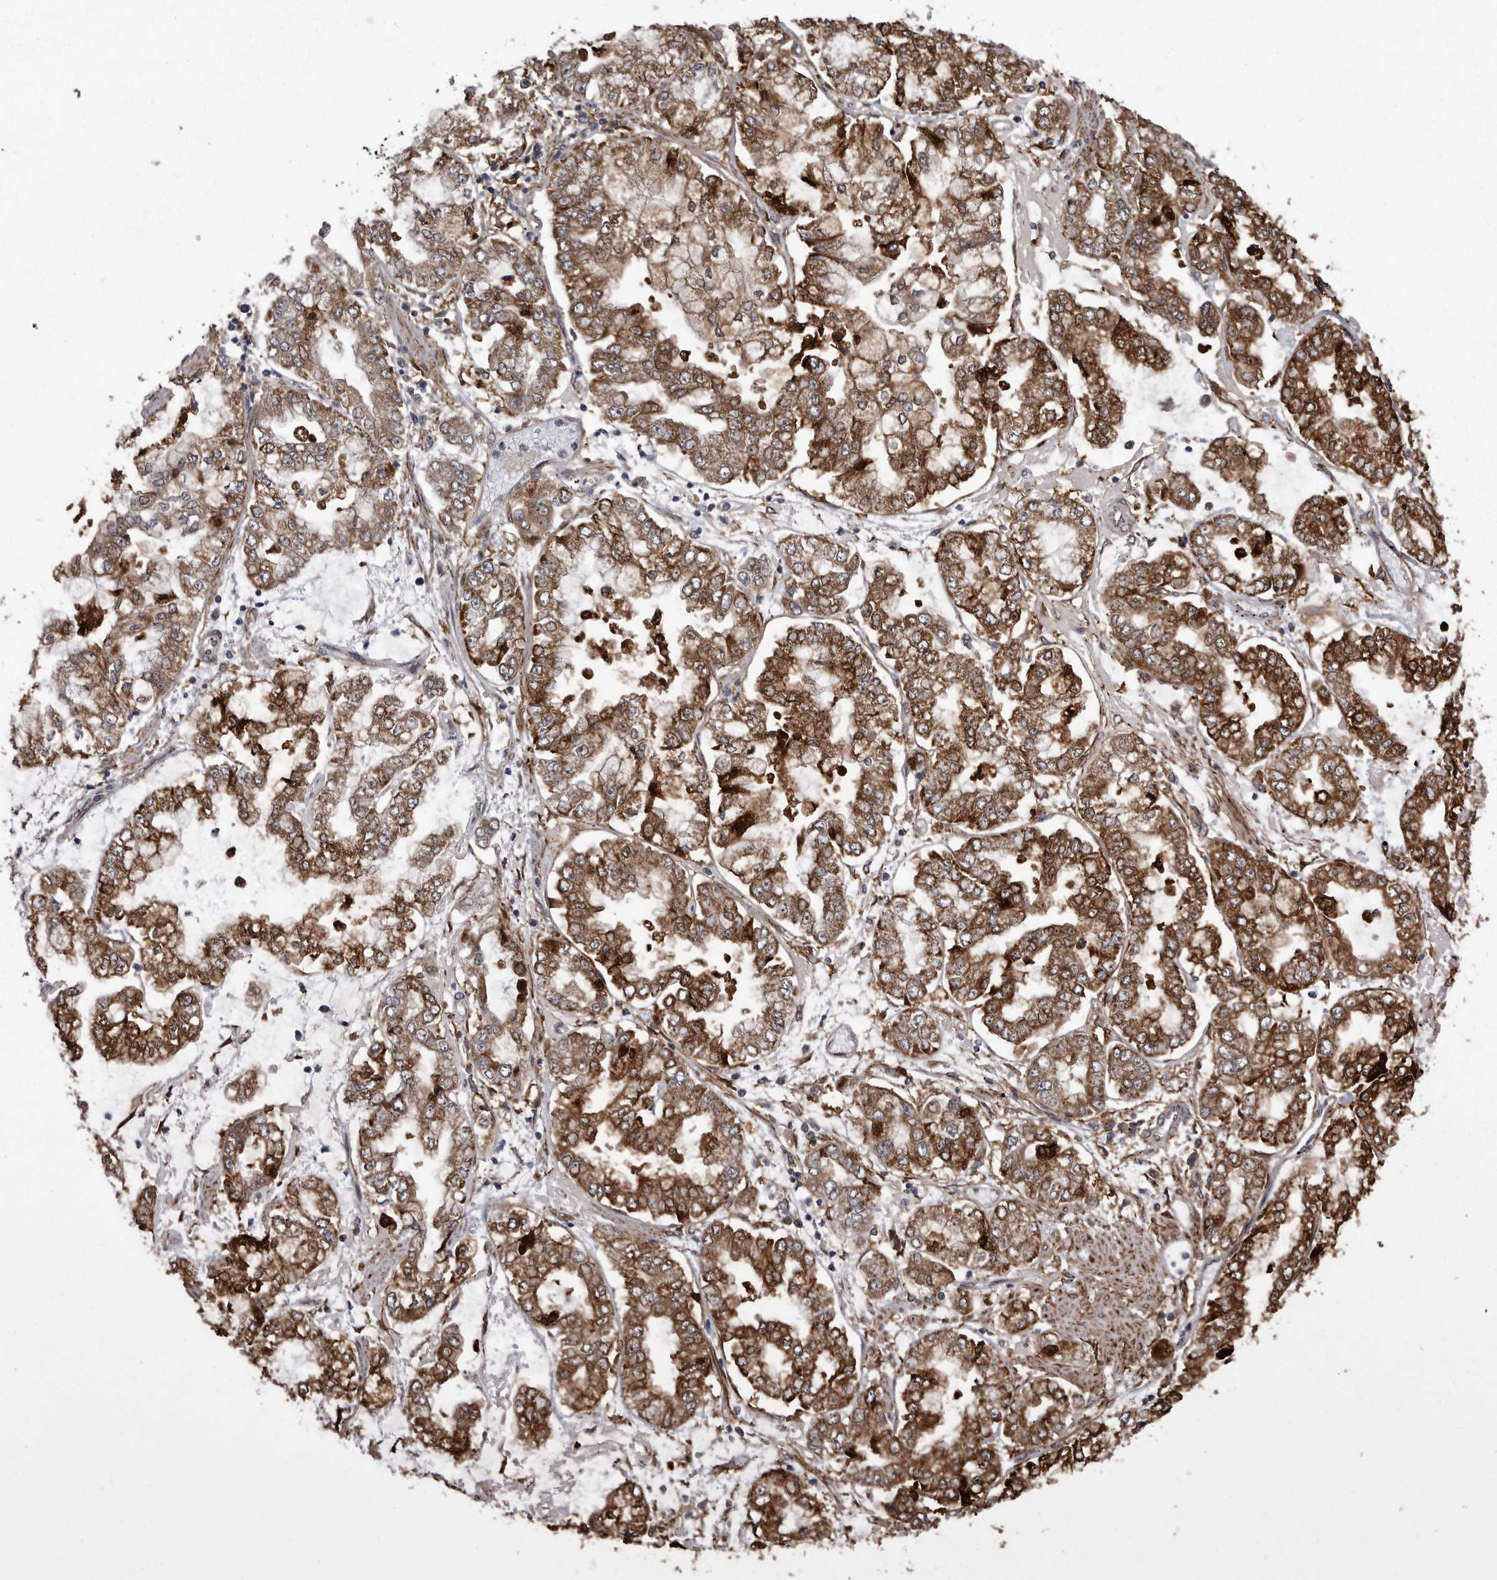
{"staining": {"intensity": "strong", "quantity": ">75%", "location": "cytoplasmic/membranous"}, "tissue": "stomach cancer", "cell_type": "Tumor cells", "image_type": "cancer", "snomed": [{"axis": "morphology", "description": "Adenocarcinoma, NOS"}, {"axis": "topography", "description": "Stomach"}], "caption": "Immunohistochemistry (IHC) of human stomach adenocarcinoma exhibits high levels of strong cytoplasmic/membranous positivity in approximately >75% of tumor cells.", "gene": "ABL1", "patient": {"sex": "male", "age": 76}}